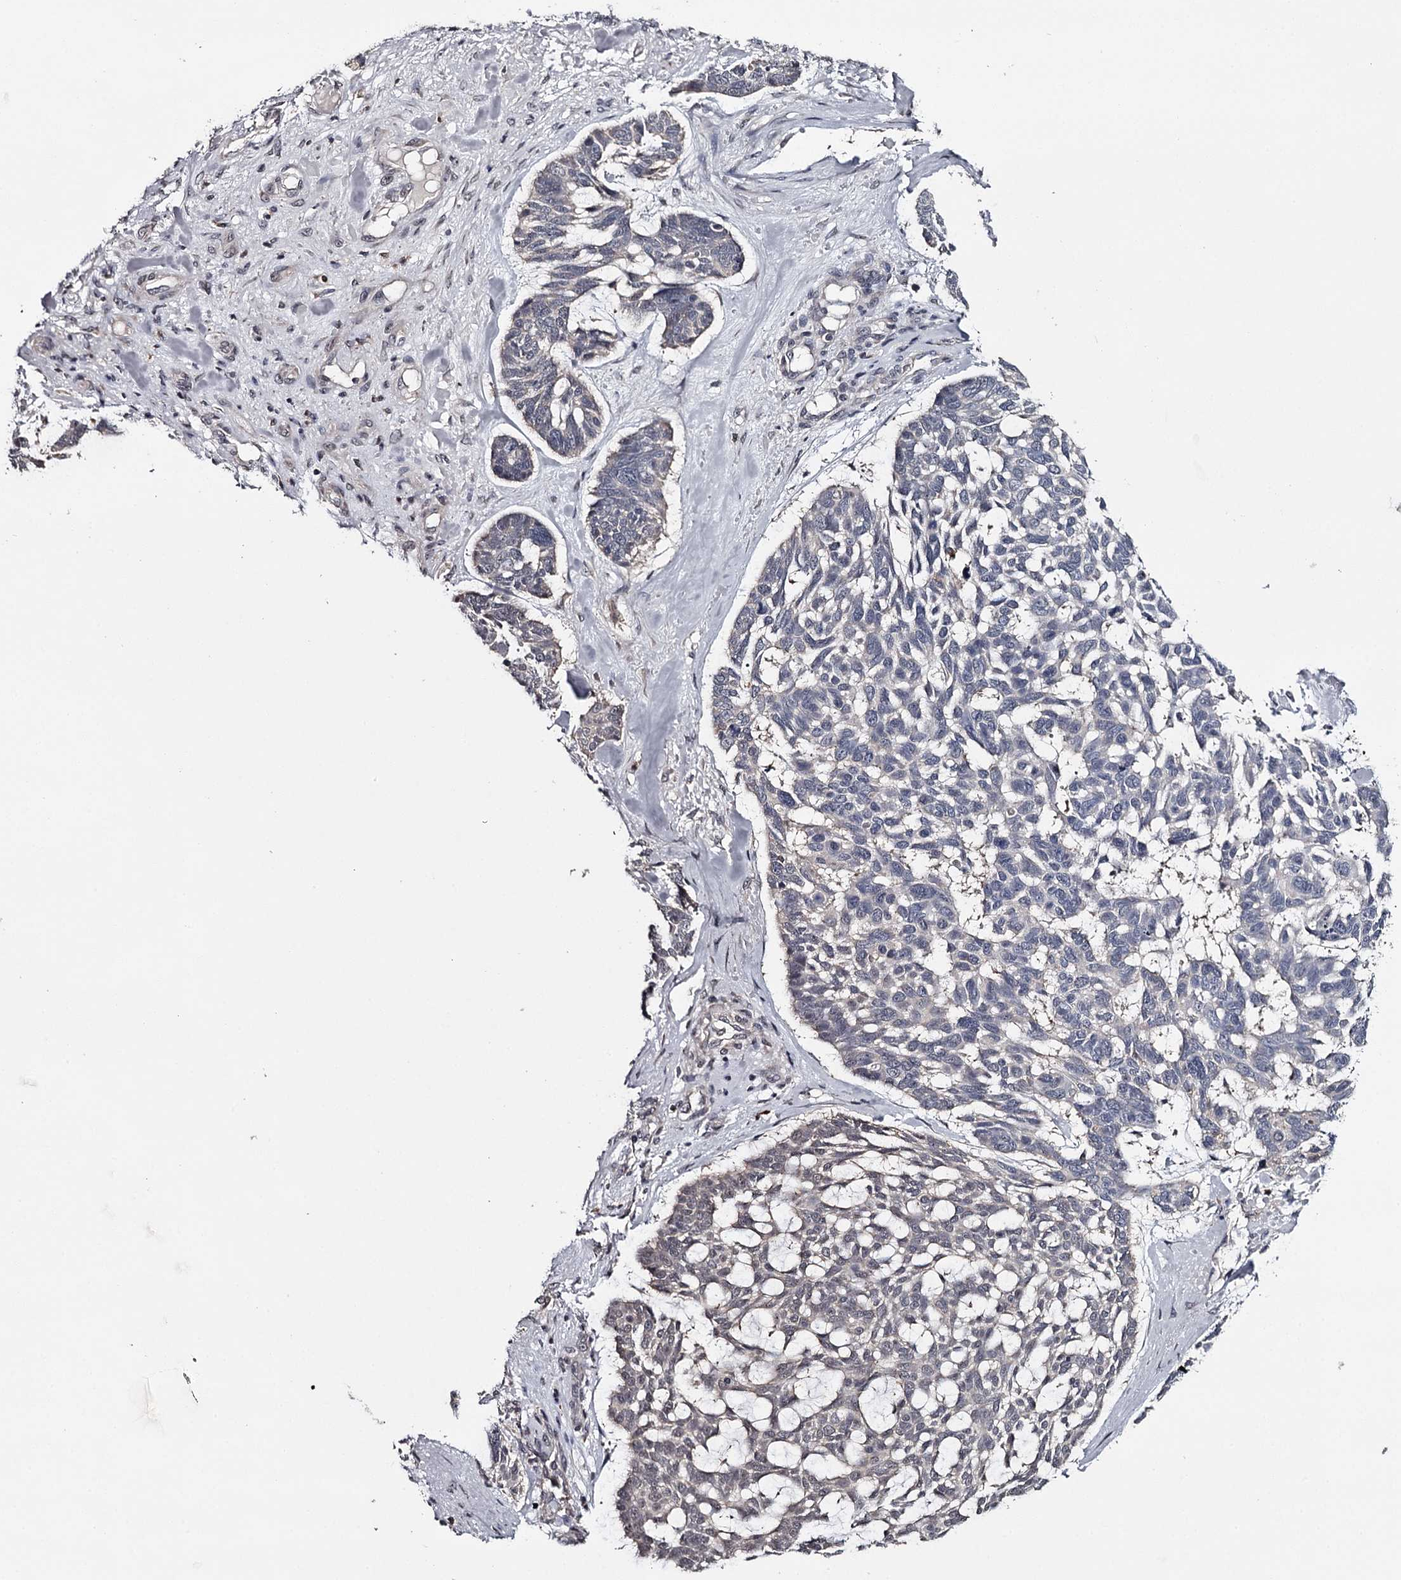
{"staining": {"intensity": "weak", "quantity": "<25%", "location": "nuclear"}, "tissue": "skin cancer", "cell_type": "Tumor cells", "image_type": "cancer", "snomed": [{"axis": "morphology", "description": "Basal cell carcinoma"}, {"axis": "topography", "description": "Skin"}], "caption": "IHC of basal cell carcinoma (skin) shows no staining in tumor cells. (Brightfield microscopy of DAB immunohistochemistry at high magnification).", "gene": "GTSF1", "patient": {"sex": "male", "age": 88}}